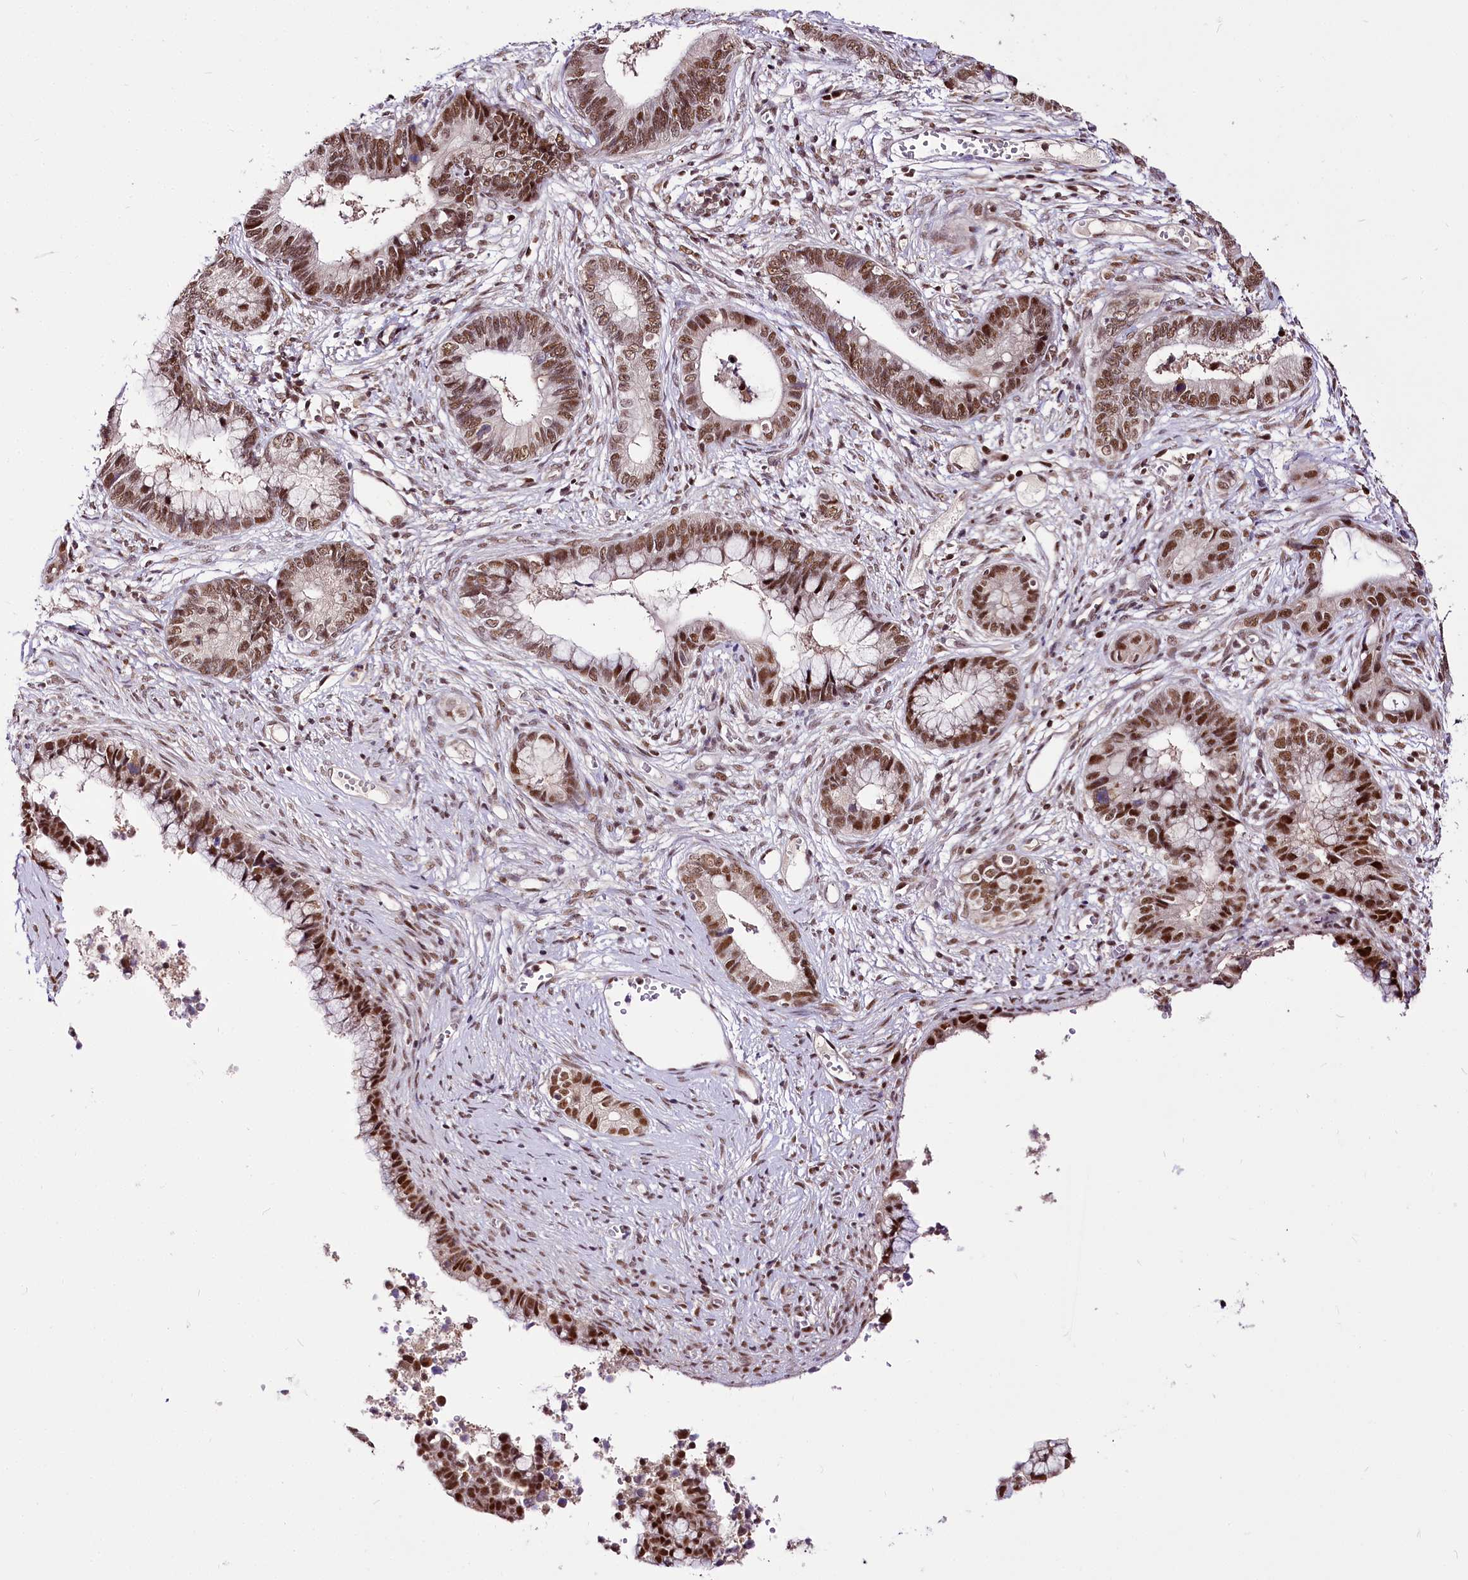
{"staining": {"intensity": "moderate", "quantity": ">75%", "location": "nuclear"}, "tissue": "cervical cancer", "cell_type": "Tumor cells", "image_type": "cancer", "snomed": [{"axis": "morphology", "description": "Adenocarcinoma, NOS"}, {"axis": "topography", "description": "Cervix"}], "caption": "Cervical cancer (adenocarcinoma) stained with a brown dye reveals moderate nuclear positive positivity in approximately >75% of tumor cells.", "gene": "POLA2", "patient": {"sex": "female", "age": 44}}